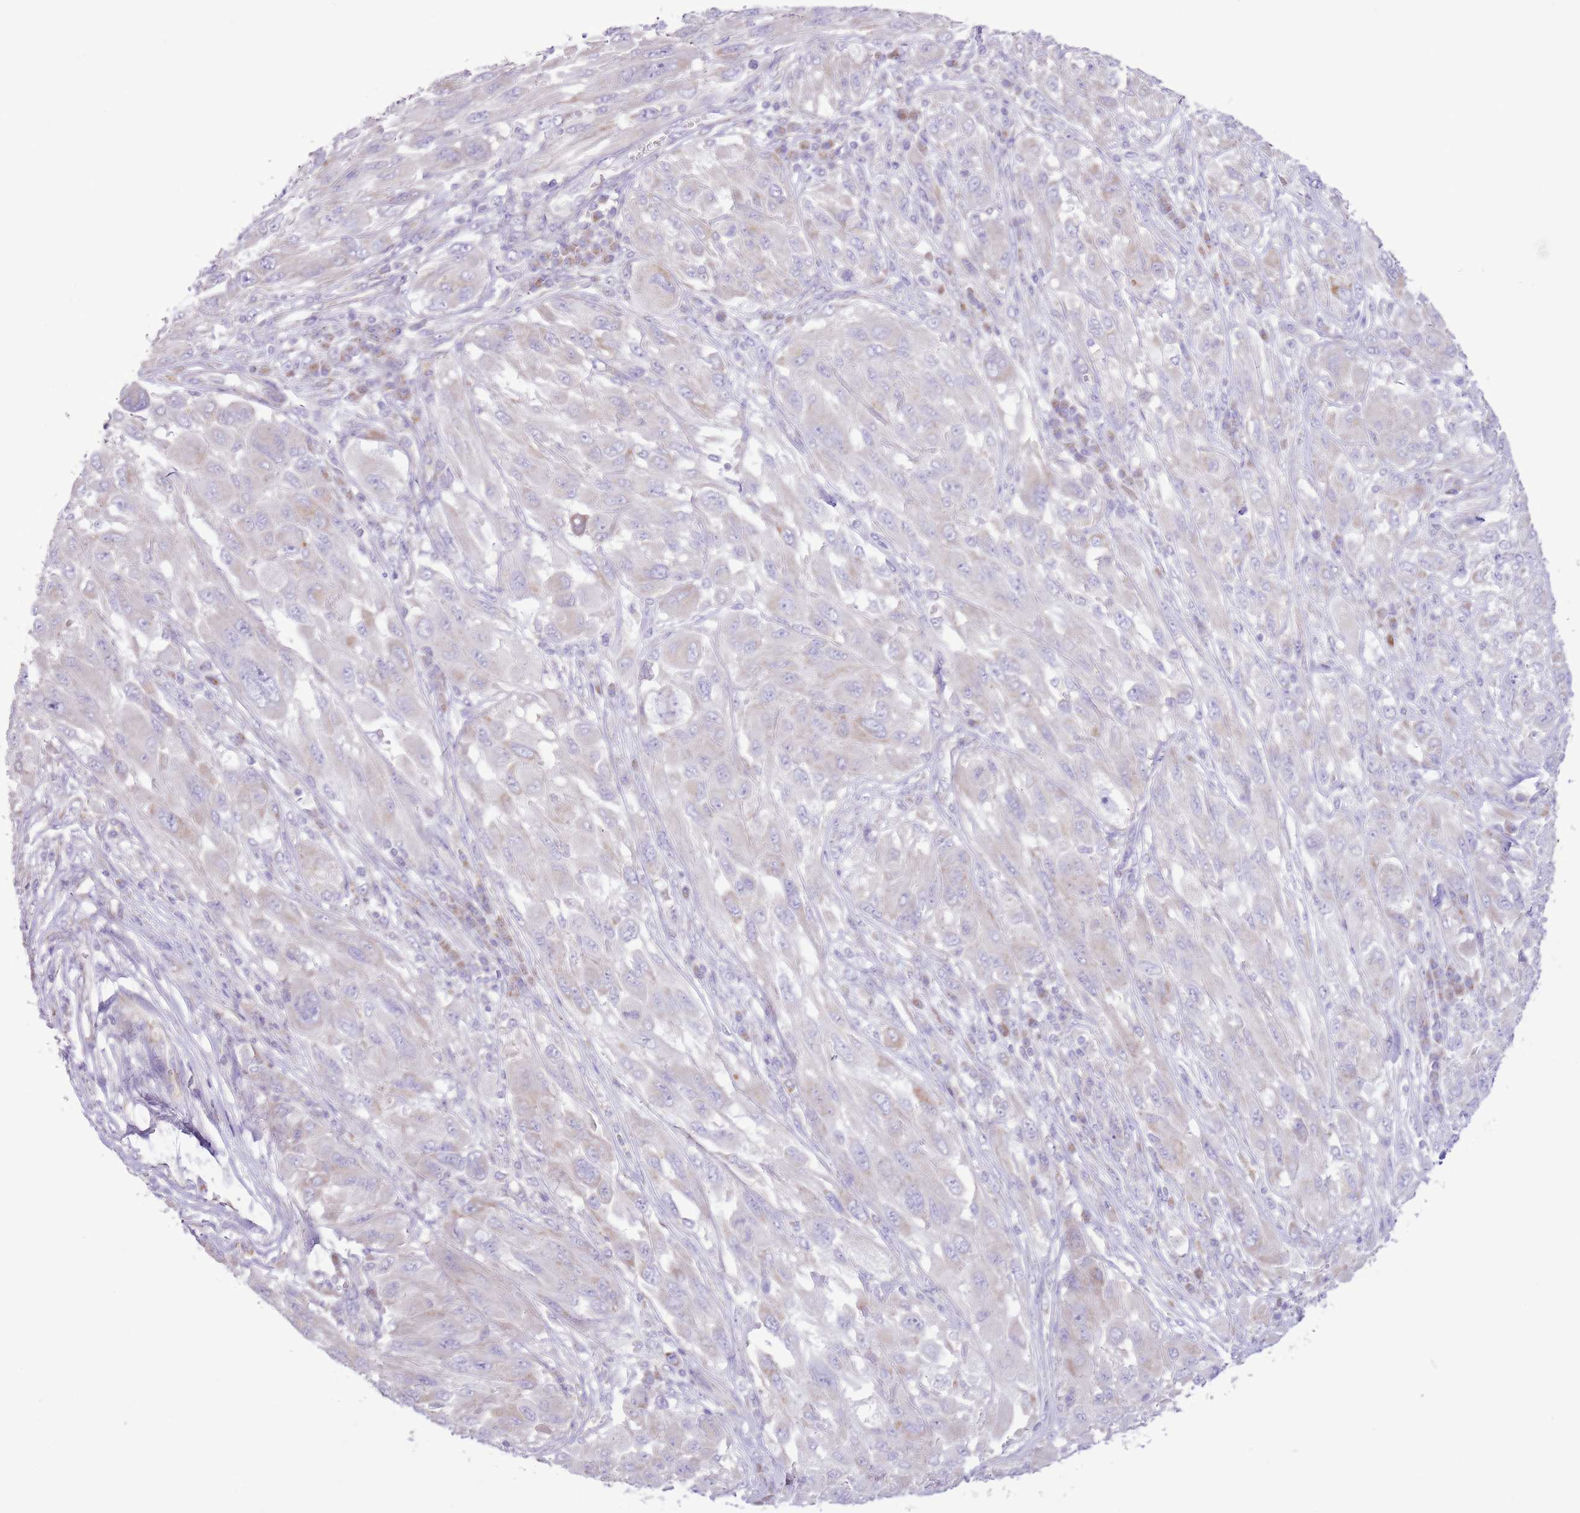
{"staining": {"intensity": "negative", "quantity": "none", "location": "none"}, "tissue": "melanoma", "cell_type": "Tumor cells", "image_type": "cancer", "snomed": [{"axis": "morphology", "description": "Malignant melanoma, NOS"}, {"axis": "topography", "description": "Skin"}], "caption": "DAB immunohistochemical staining of human melanoma exhibits no significant expression in tumor cells. (Brightfield microscopy of DAB (3,3'-diaminobenzidine) immunohistochemistry (IHC) at high magnification).", "gene": "OAZ2", "patient": {"sex": "female", "age": 91}}